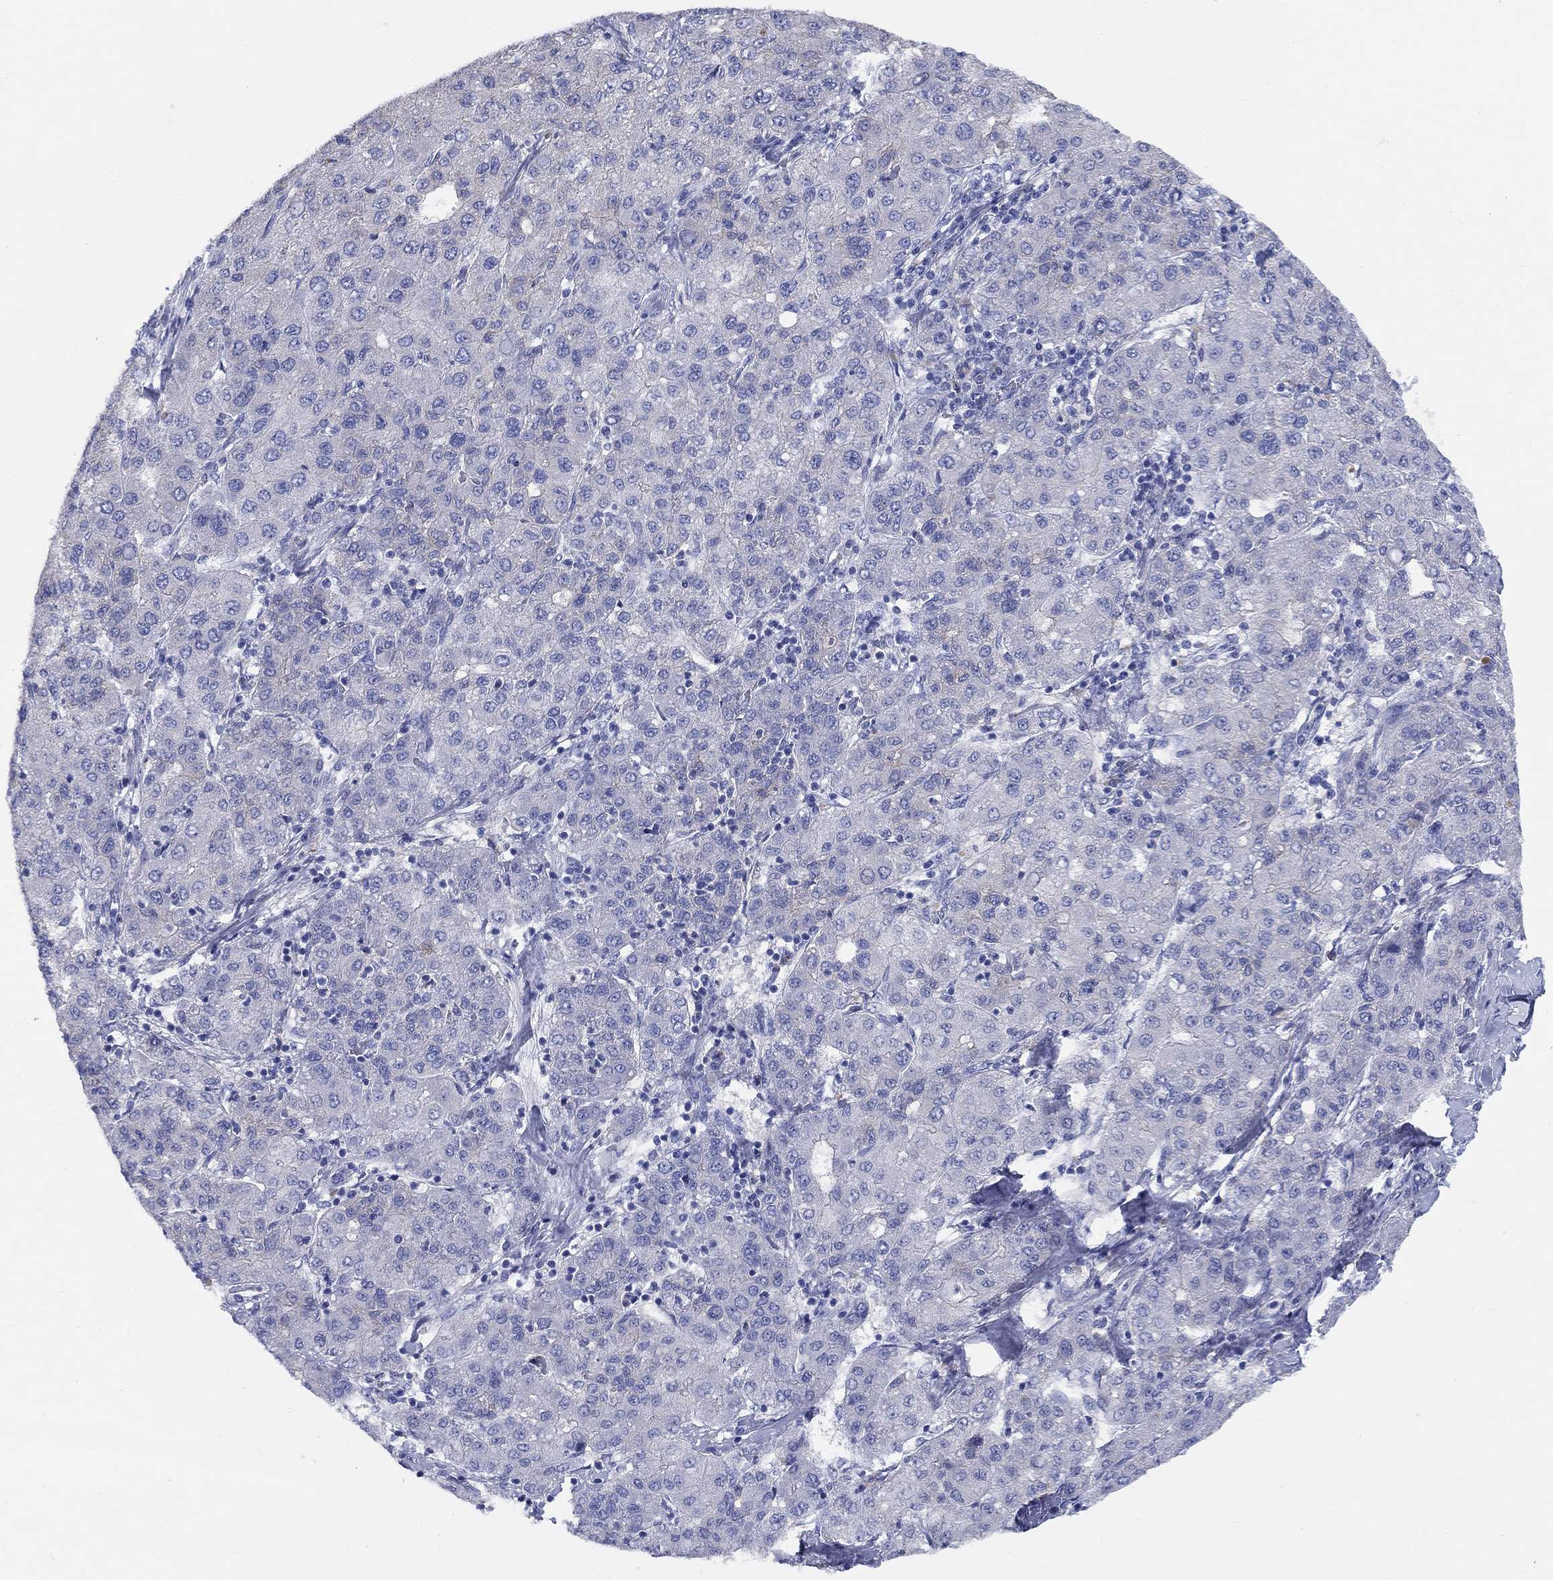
{"staining": {"intensity": "negative", "quantity": "none", "location": "none"}, "tissue": "liver cancer", "cell_type": "Tumor cells", "image_type": "cancer", "snomed": [{"axis": "morphology", "description": "Carcinoma, Hepatocellular, NOS"}, {"axis": "topography", "description": "Liver"}], "caption": "Immunohistochemical staining of liver cancer exhibits no significant positivity in tumor cells.", "gene": "RAP1GAP", "patient": {"sex": "male", "age": 65}}